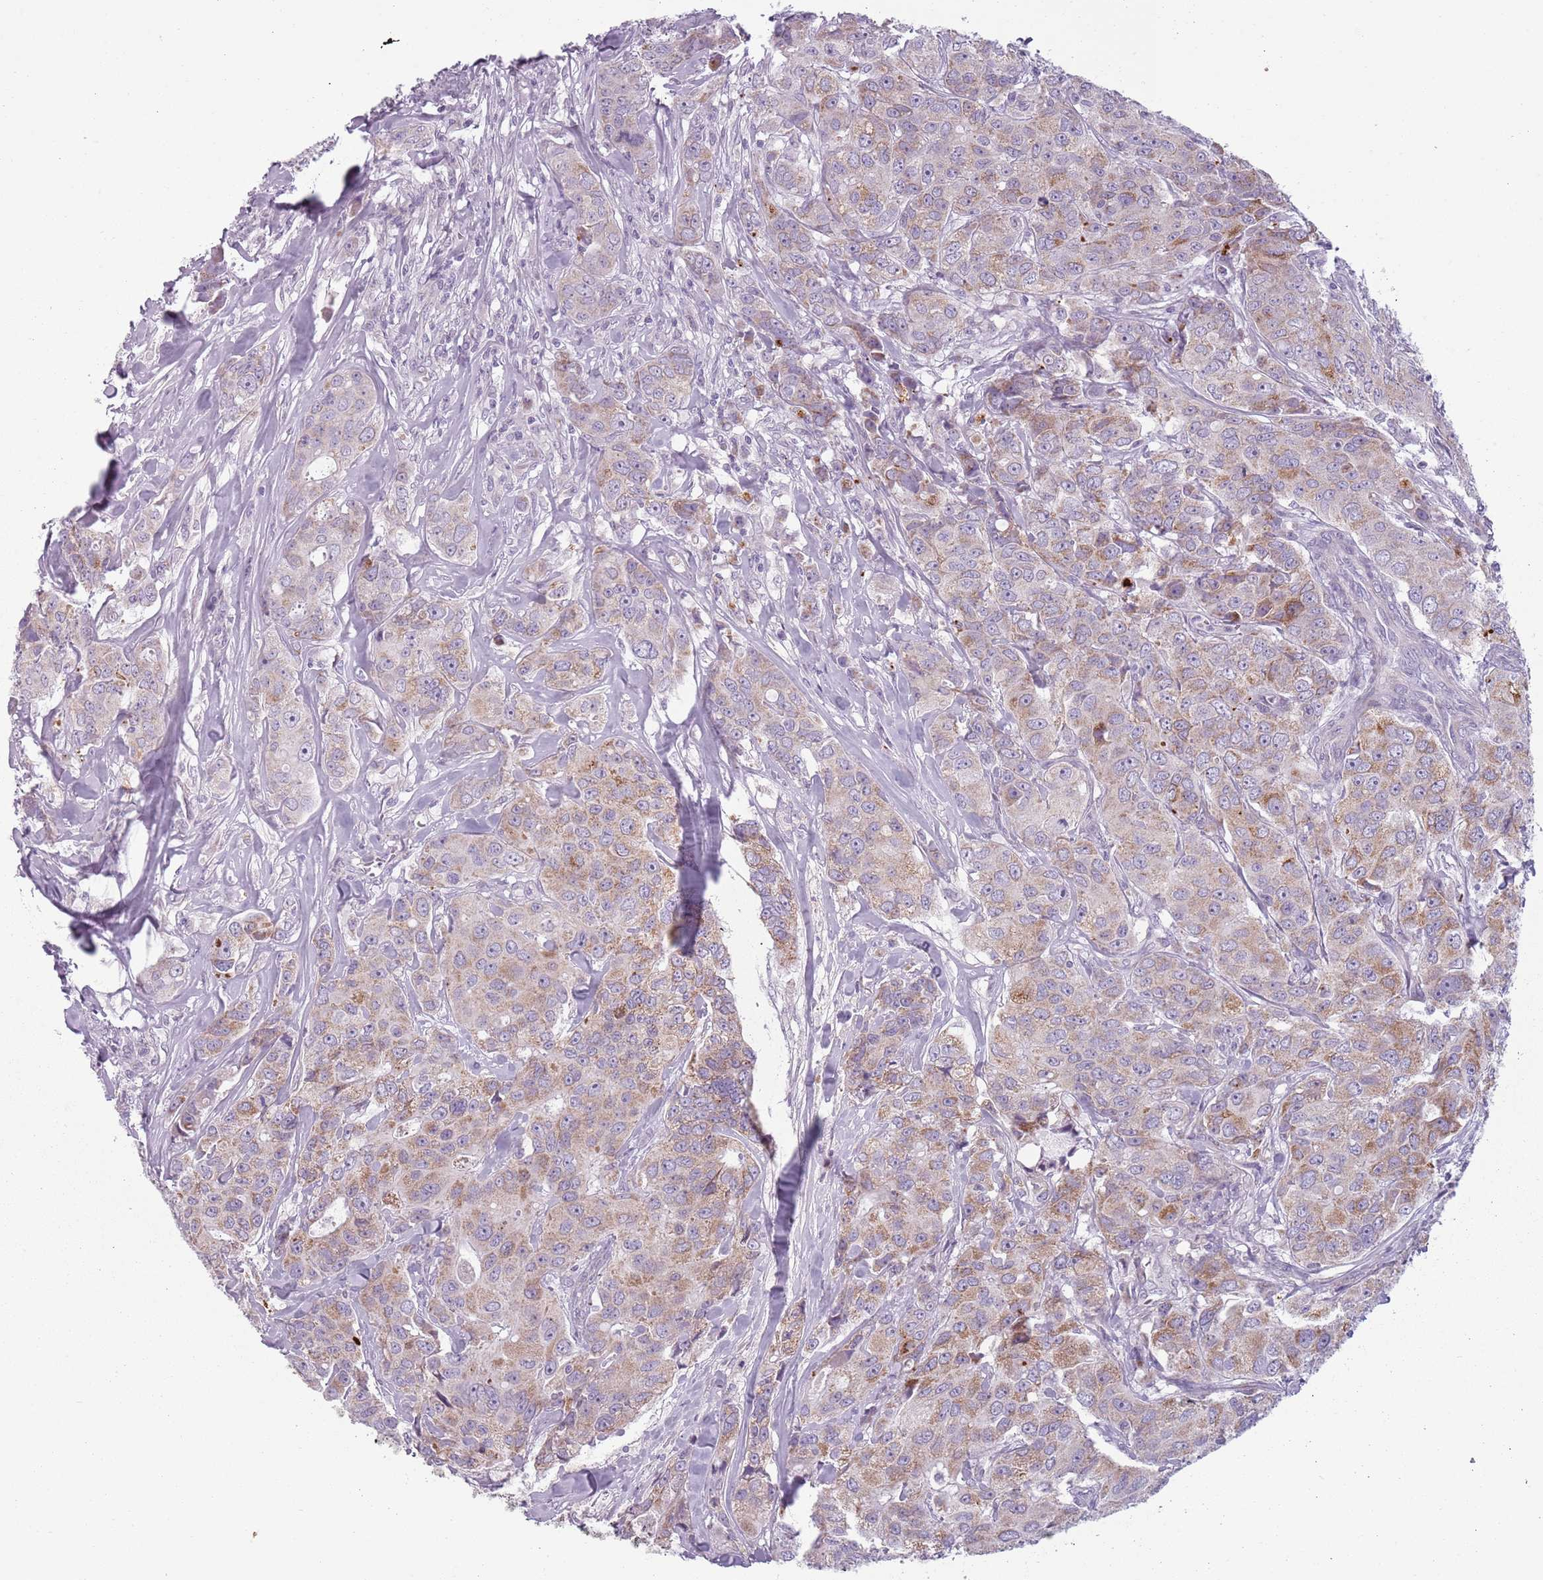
{"staining": {"intensity": "moderate", "quantity": ">75%", "location": "cytoplasmic/membranous"}, "tissue": "breast cancer", "cell_type": "Tumor cells", "image_type": "cancer", "snomed": [{"axis": "morphology", "description": "Duct carcinoma"}, {"axis": "topography", "description": "Breast"}], "caption": "Brown immunohistochemical staining in human breast intraductal carcinoma reveals moderate cytoplasmic/membranous positivity in about >75% of tumor cells.", "gene": "MEGF8", "patient": {"sex": "female", "age": 43}}